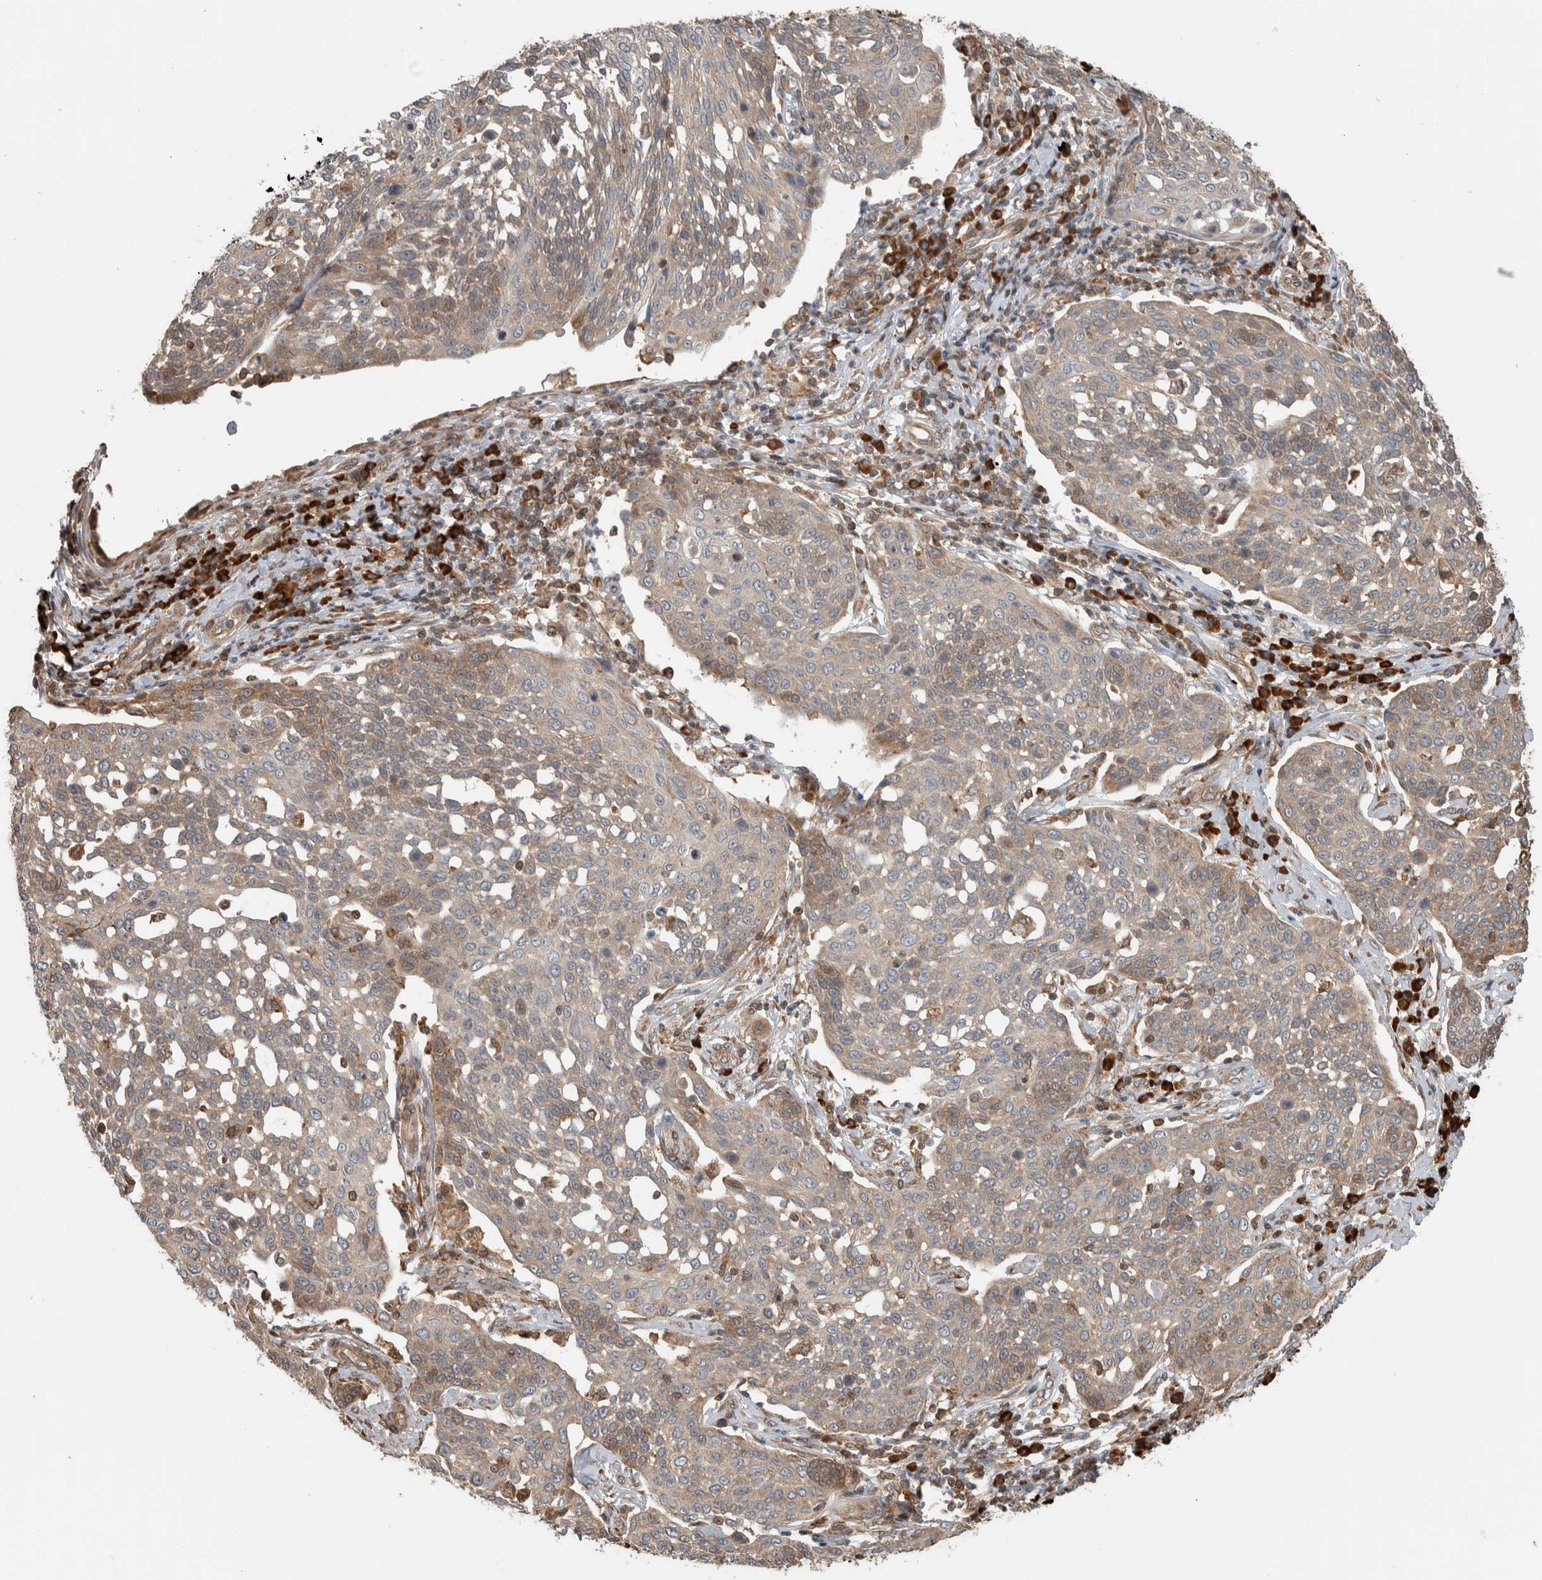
{"staining": {"intensity": "weak", "quantity": "25%-75%", "location": "cytoplasmic/membranous"}, "tissue": "cervical cancer", "cell_type": "Tumor cells", "image_type": "cancer", "snomed": [{"axis": "morphology", "description": "Squamous cell carcinoma, NOS"}, {"axis": "topography", "description": "Cervix"}], "caption": "IHC staining of cervical squamous cell carcinoma, which displays low levels of weak cytoplasmic/membranous positivity in about 25%-75% of tumor cells indicating weak cytoplasmic/membranous protein positivity. The staining was performed using DAB (brown) for protein detection and nuclei were counterstained in hematoxylin (blue).", "gene": "CNTROB", "patient": {"sex": "female", "age": 34}}